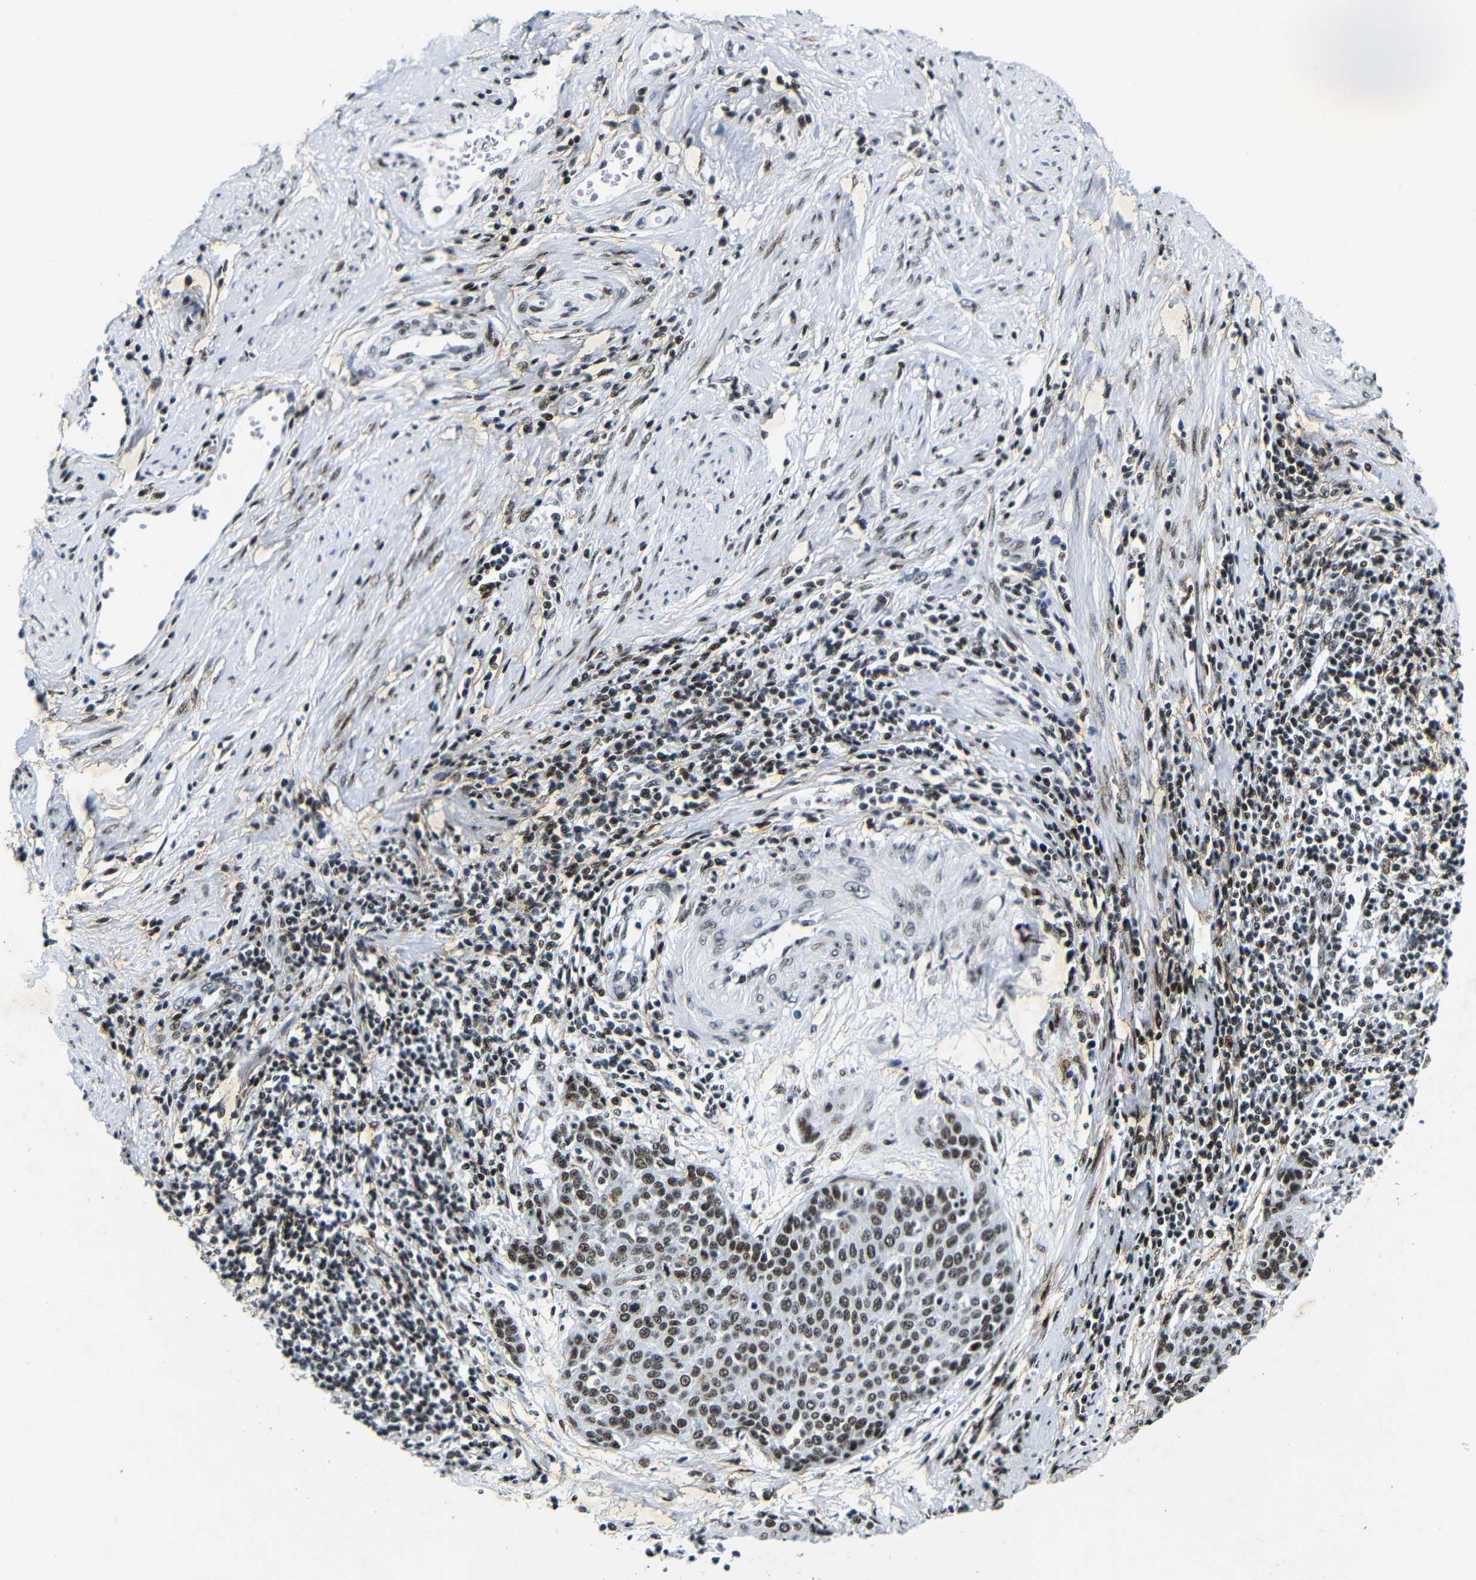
{"staining": {"intensity": "strong", "quantity": ">75%", "location": "nuclear"}, "tissue": "cervical cancer", "cell_type": "Tumor cells", "image_type": "cancer", "snomed": [{"axis": "morphology", "description": "Squamous cell carcinoma, NOS"}, {"axis": "topography", "description": "Cervix"}], "caption": "Immunohistochemistry (IHC) micrograph of neoplastic tissue: squamous cell carcinoma (cervical) stained using immunohistochemistry (IHC) reveals high levels of strong protein expression localized specifically in the nuclear of tumor cells, appearing as a nuclear brown color.", "gene": "SRSF1", "patient": {"sex": "female", "age": 38}}